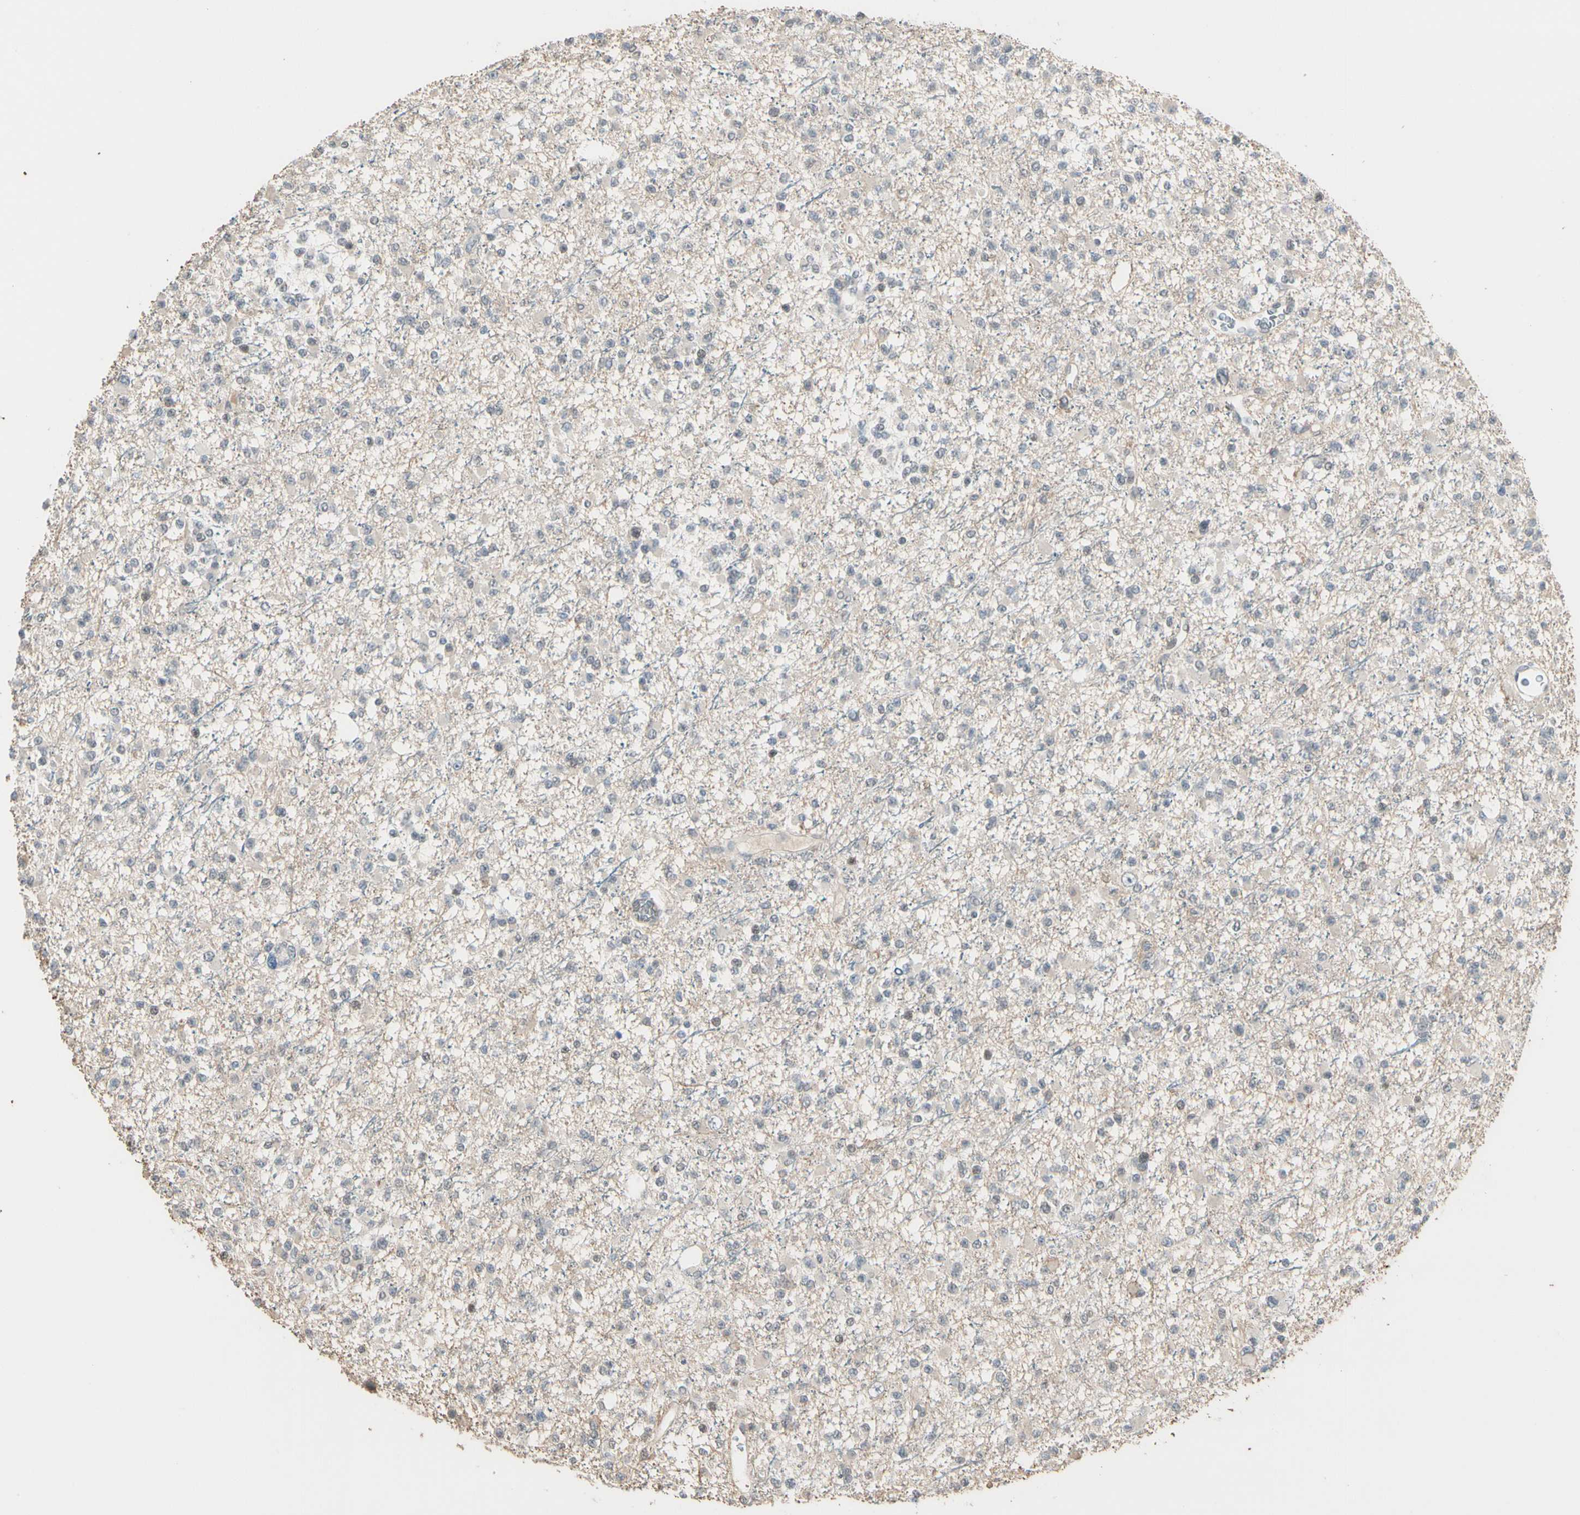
{"staining": {"intensity": "negative", "quantity": "none", "location": "none"}, "tissue": "glioma", "cell_type": "Tumor cells", "image_type": "cancer", "snomed": [{"axis": "morphology", "description": "Glioma, malignant, Low grade"}, {"axis": "topography", "description": "Brain"}], "caption": "This is a histopathology image of immunohistochemistry staining of glioma, which shows no expression in tumor cells.", "gene": "GREM1", "patient": {"sex": "female", "age": 22}}